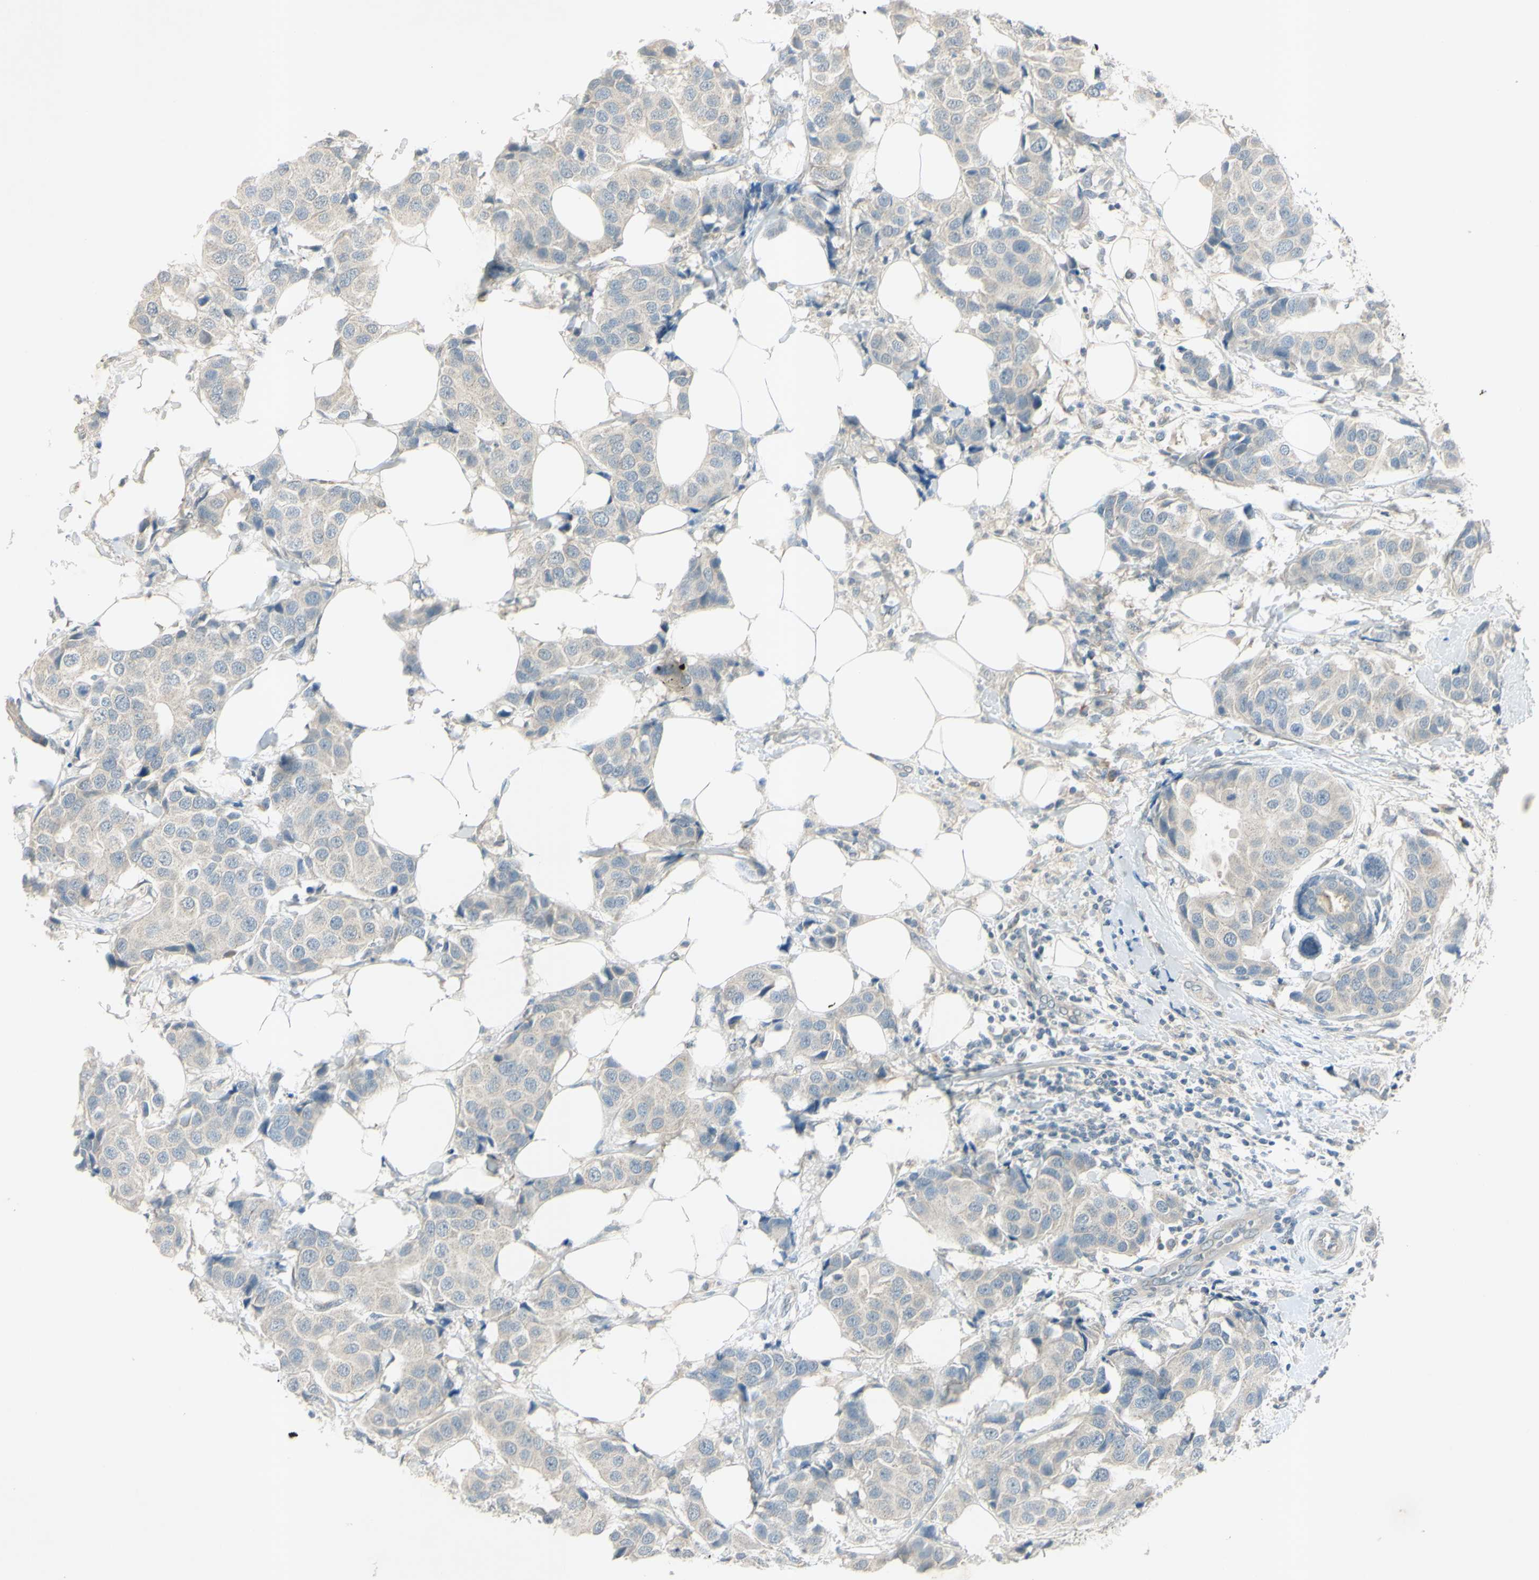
{"staining": {"intensity": "negative", "quantity": "none", "location": "none"}, "tissue": "breast cancer", "cell_type": "Tumor cells", "image_type": "cancer", "snomed": [{"axis": "morphology", "description": "Normal tissue, NOS"}, {"axis": "morphology", "description": "Duct carcinoma"}, {"axis": "topography", "description": "Breast"}], "caption": "High magnification brightfield microscopy of breast intraductal carcinoma stained with DAB (brown) and counterstained with hematoxylin (blue): tumor cells show no significant expression.", "gene": "AATK", "patient": {"sex": "female", "age": 39}}